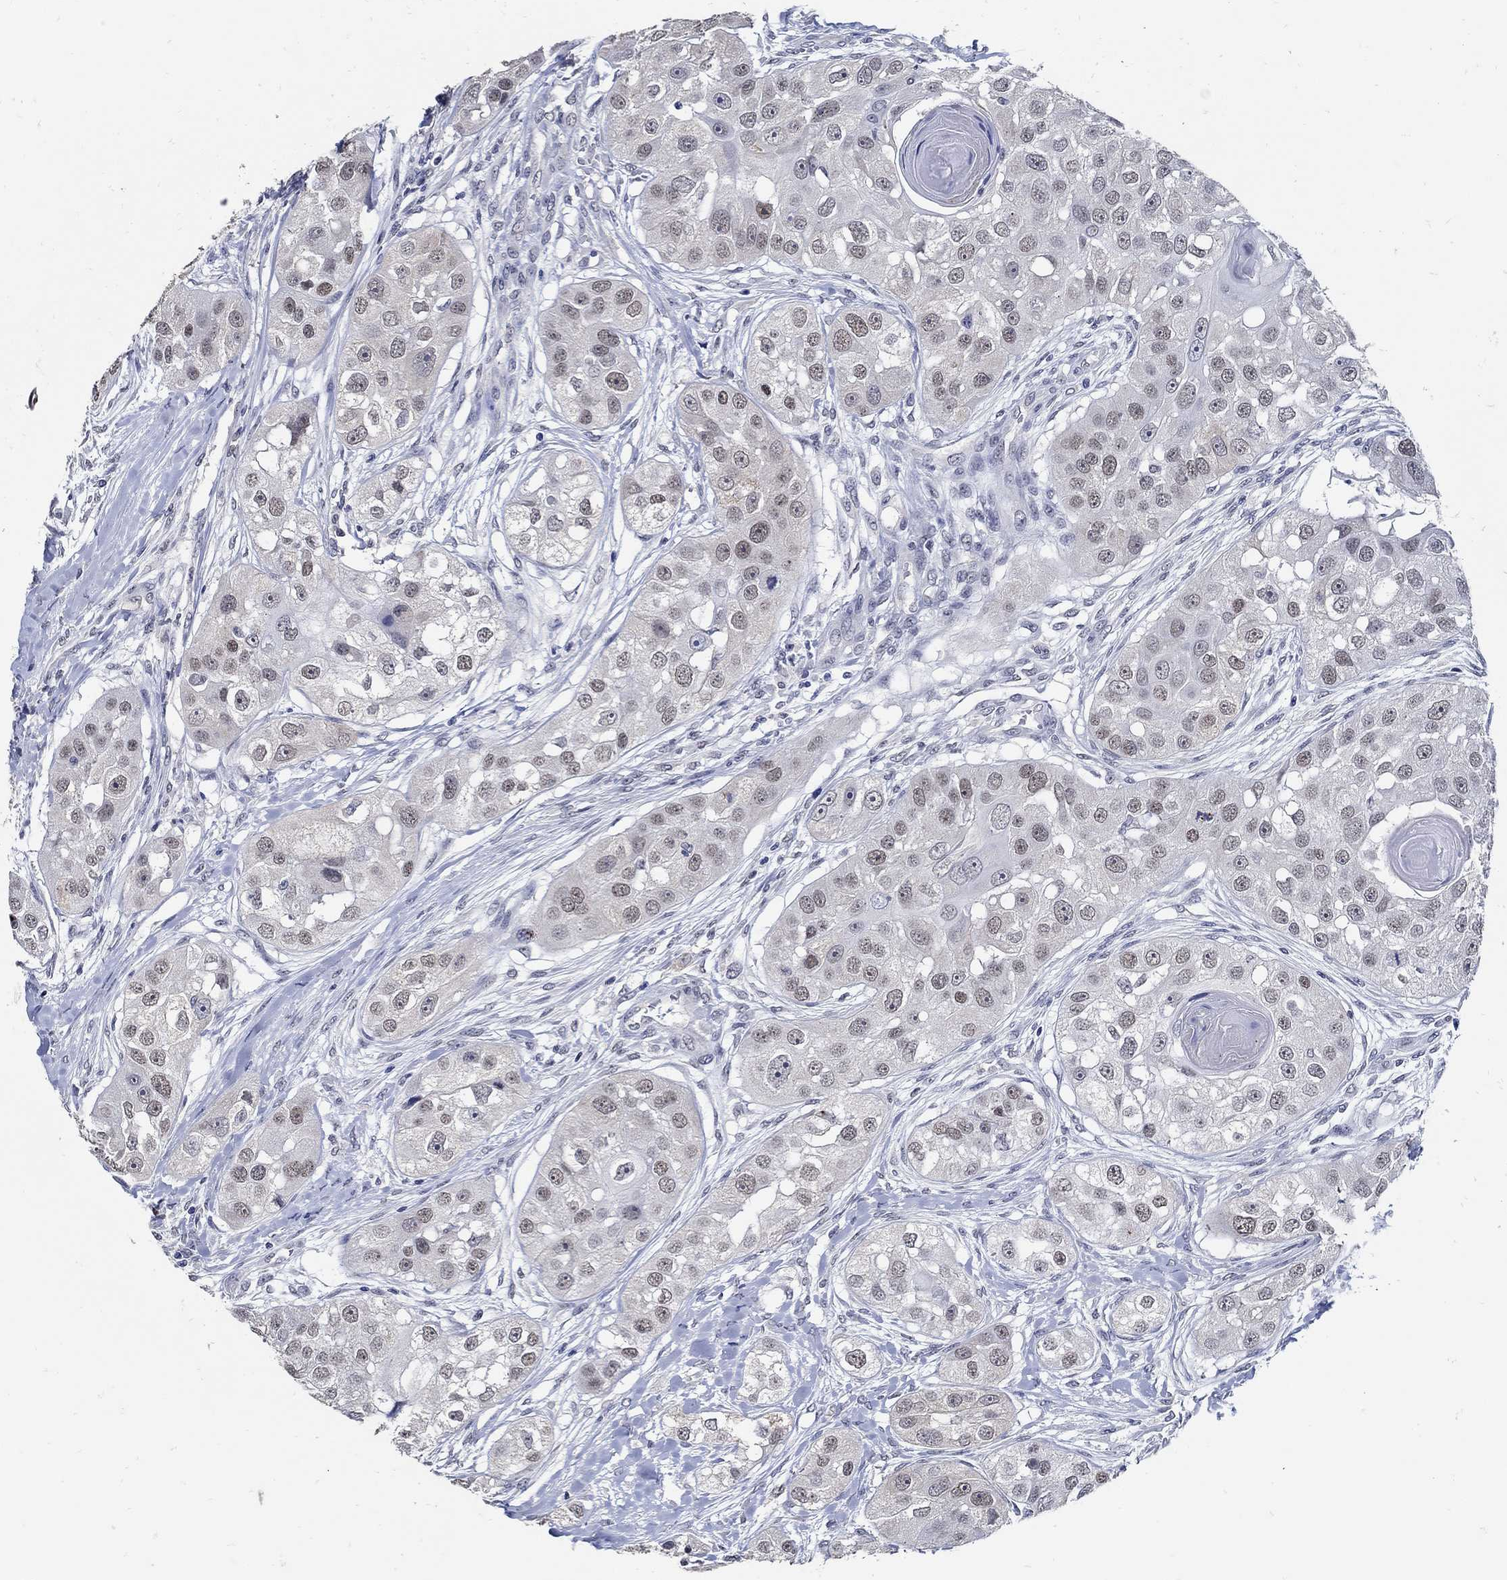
{"staining": {"intensity": "weak", "quantity": "25%-75%", "location": "nuclear"}, "tissue": "head and neck cancer", "cell_type": "Tumor cells", "image_type": "cancer", "snomed": [{"axis": "morphology", "description": "Normal tissue, NOS"}, {"axis": "morphology", "description": "Squamous cell carcinoma, NOS"}, {"axis": "topography", "description": "Skeletal muscle"}, {"axis": "topography", "description": "Head-Neck"}], "caption": "Squamous cell carcinoma (head and neck) stained with immunohistochemistry reveals weak nuclear staining in about 25%-75% of tumor cells.", "gene": "KCNN3", "patient": {"sex": "male", "age": 51}}